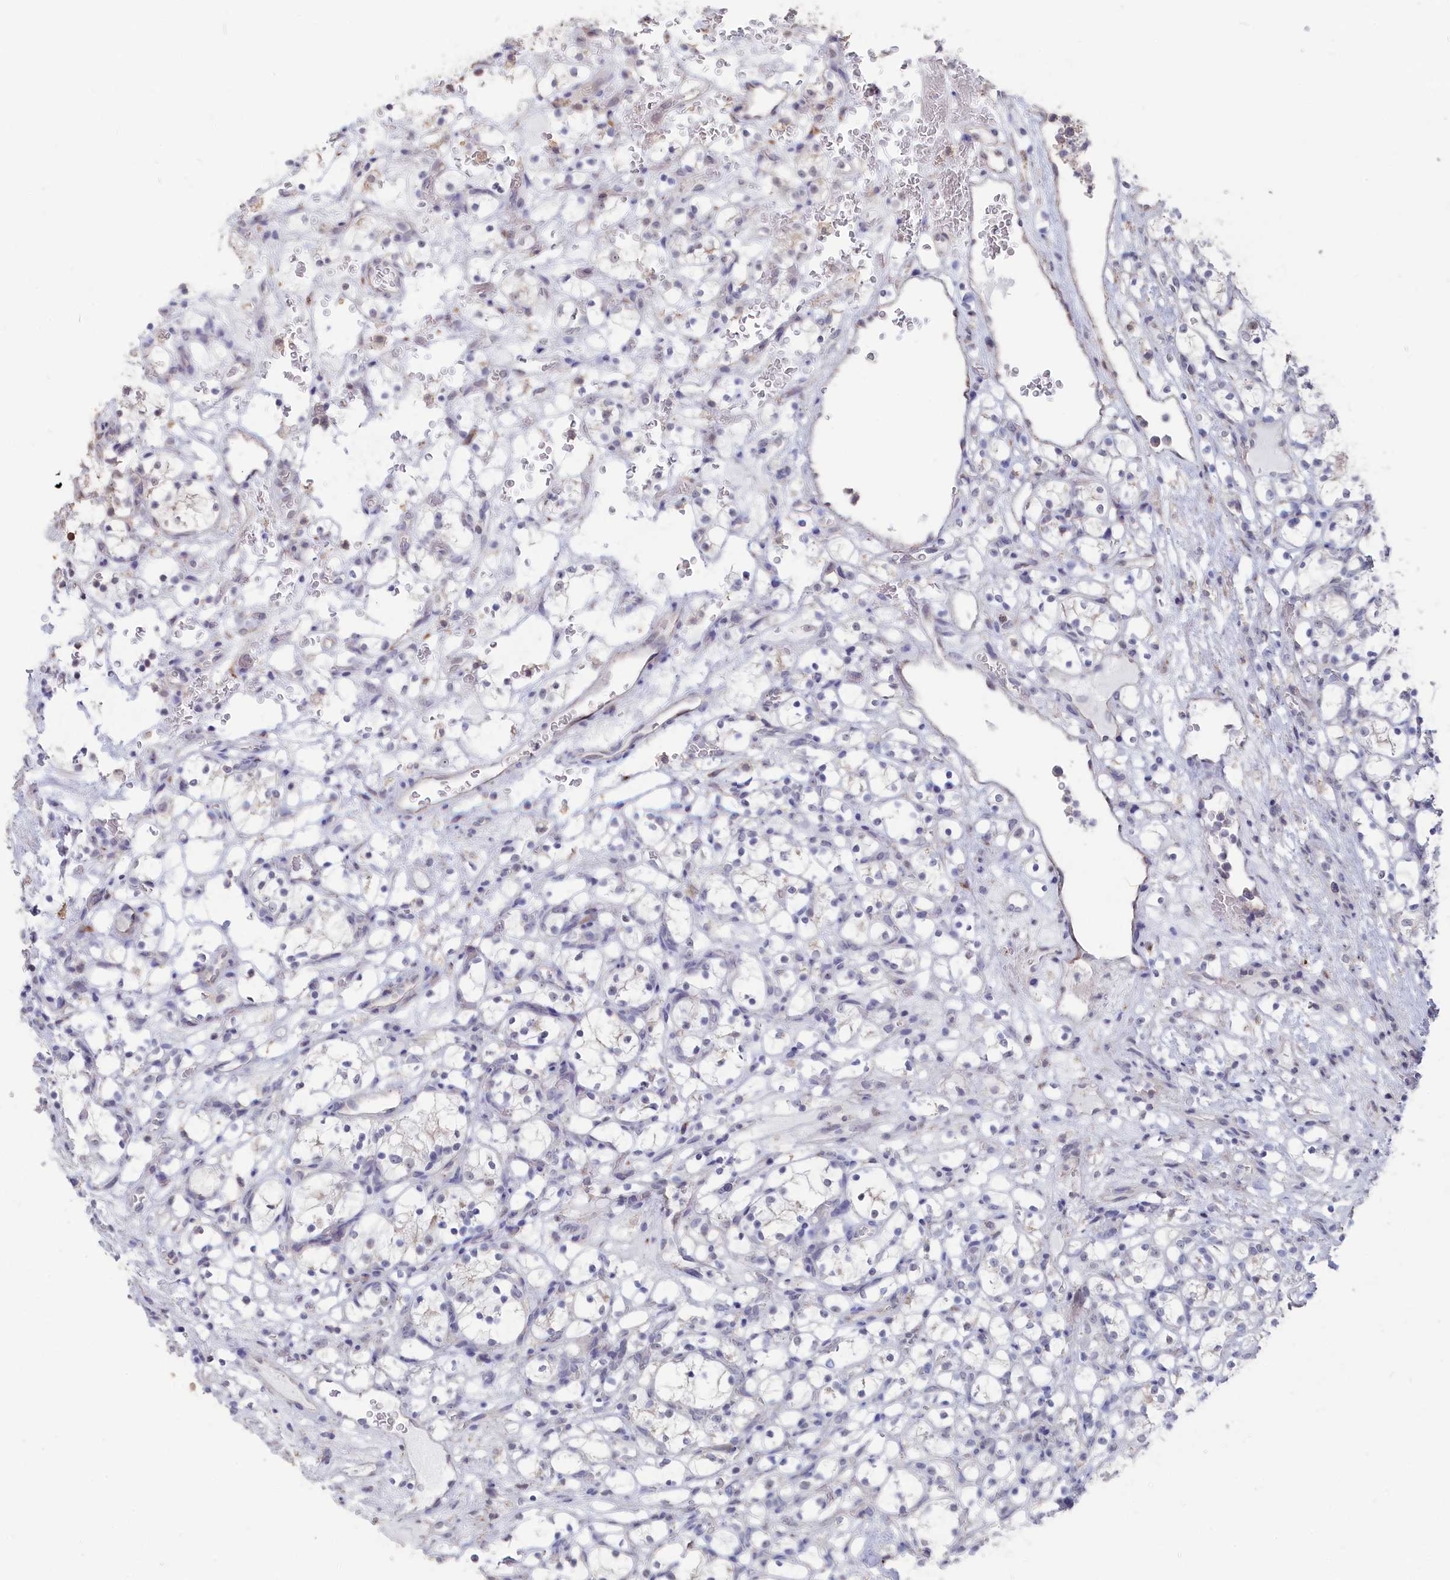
{"staining": {"intensity": "negative", "quantity": "none", "location": "none"}, "tissue": "renal cancer", "cell_type": "Tumor cells", "image_type": "cancer", "snomed": [{"axis": "morphology", "description": "Adenocarcinoma, NOS"}, {"axis": "topography", "description": "Kidney"}], "caption": "Immunohistochemistry (IHC) image of renal cancer stained for a protein (brown), which demonstrates no expression in tumor cells.", "gene": "SEMG2", "patient": {"sex": "female", "age": 69}}